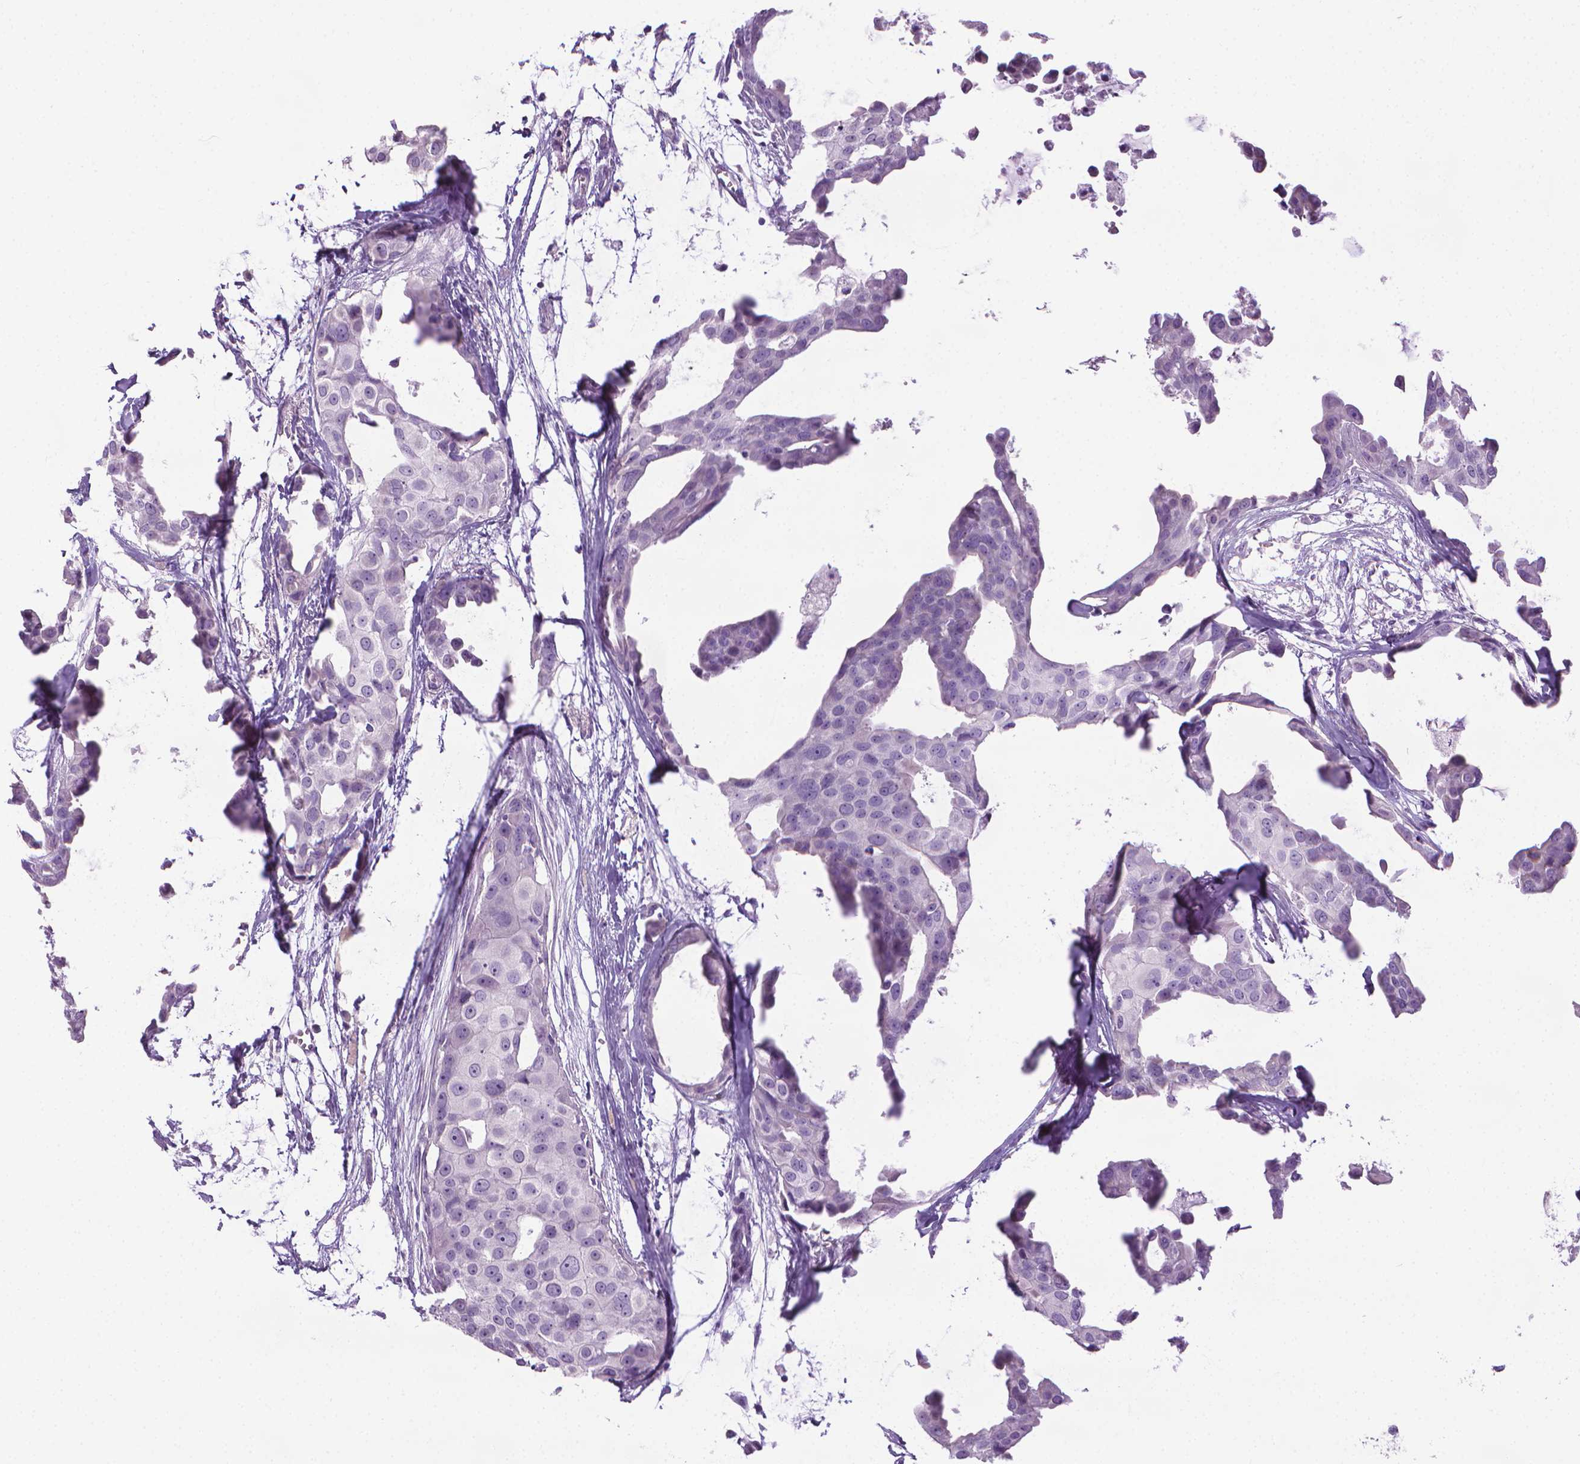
{"staining": {"intensity": "negative", "quantity": "none", "location": "none"}, "tissue": "breast cancer", "cell_type": "Tumor cells", "image_type": "cancer", "snomed": [{"axis": "morphology", "description": "Duct carcinoma"}, {"axis": "topography", "description": "Breast"}], "caption": "The image displays no staining of tumor cells in infiltrating ductal carcinoma (breast).", "gene": "DNAI7", "patient": {"sex": "female", "age": 38}}